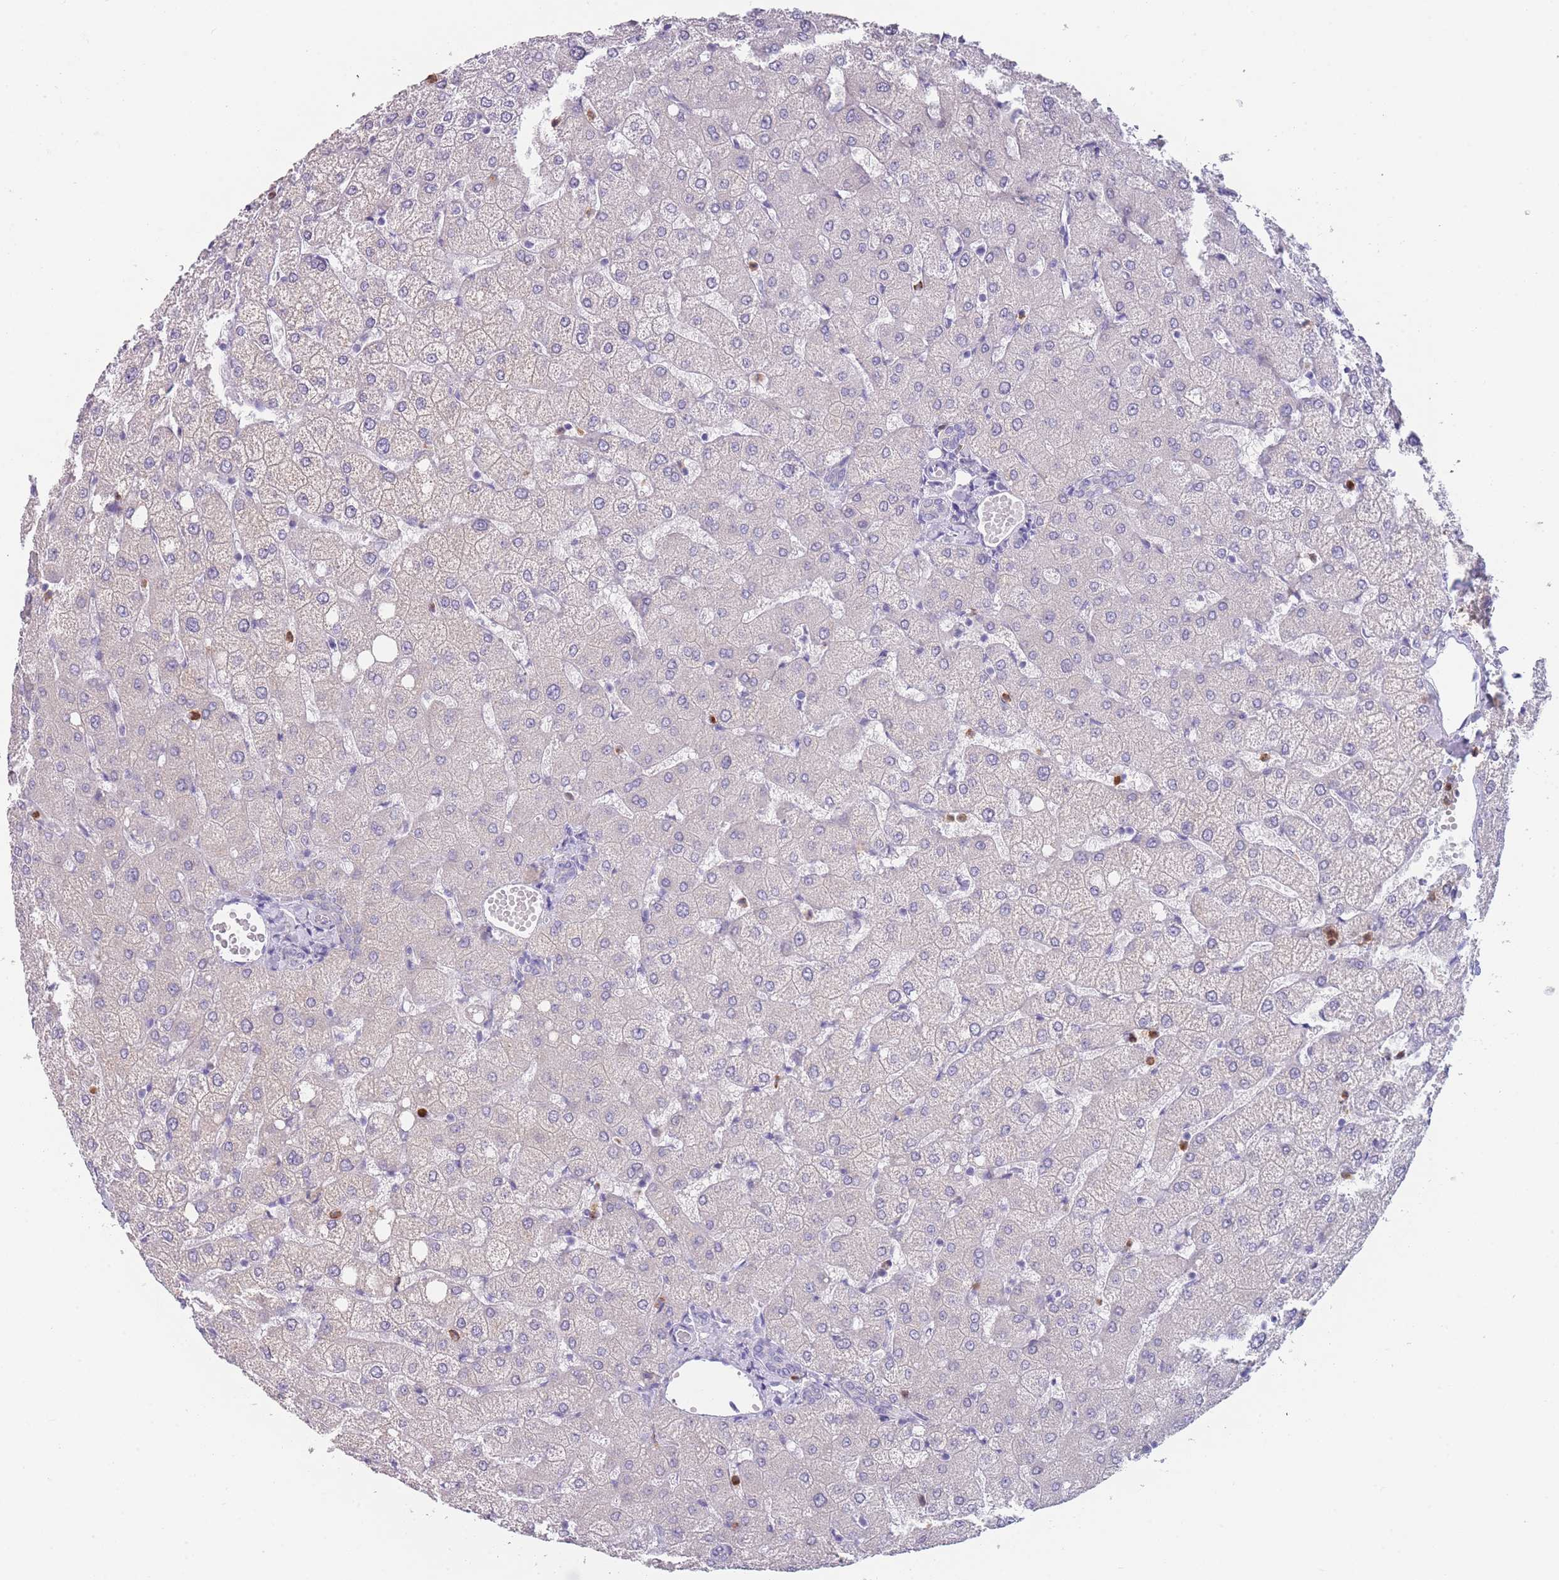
{"staining": {"intensity": "negative", "quantity": "none", "location": "none"}, "tissue": "liver", "cell_type": "Cholangiocytes", "image_type": "normal", "snomed": [{"axis": "morphology", "description": "Normal tissue, NOS"}, {"axis": "topography", "description": "Liver"}], "caption": "Immunohistochemistry of unremarkable liver demonstrates no positivity in cholangiocytes.", "gene": "ZNF627", "patient": {"sex": "female", "age": 54}}